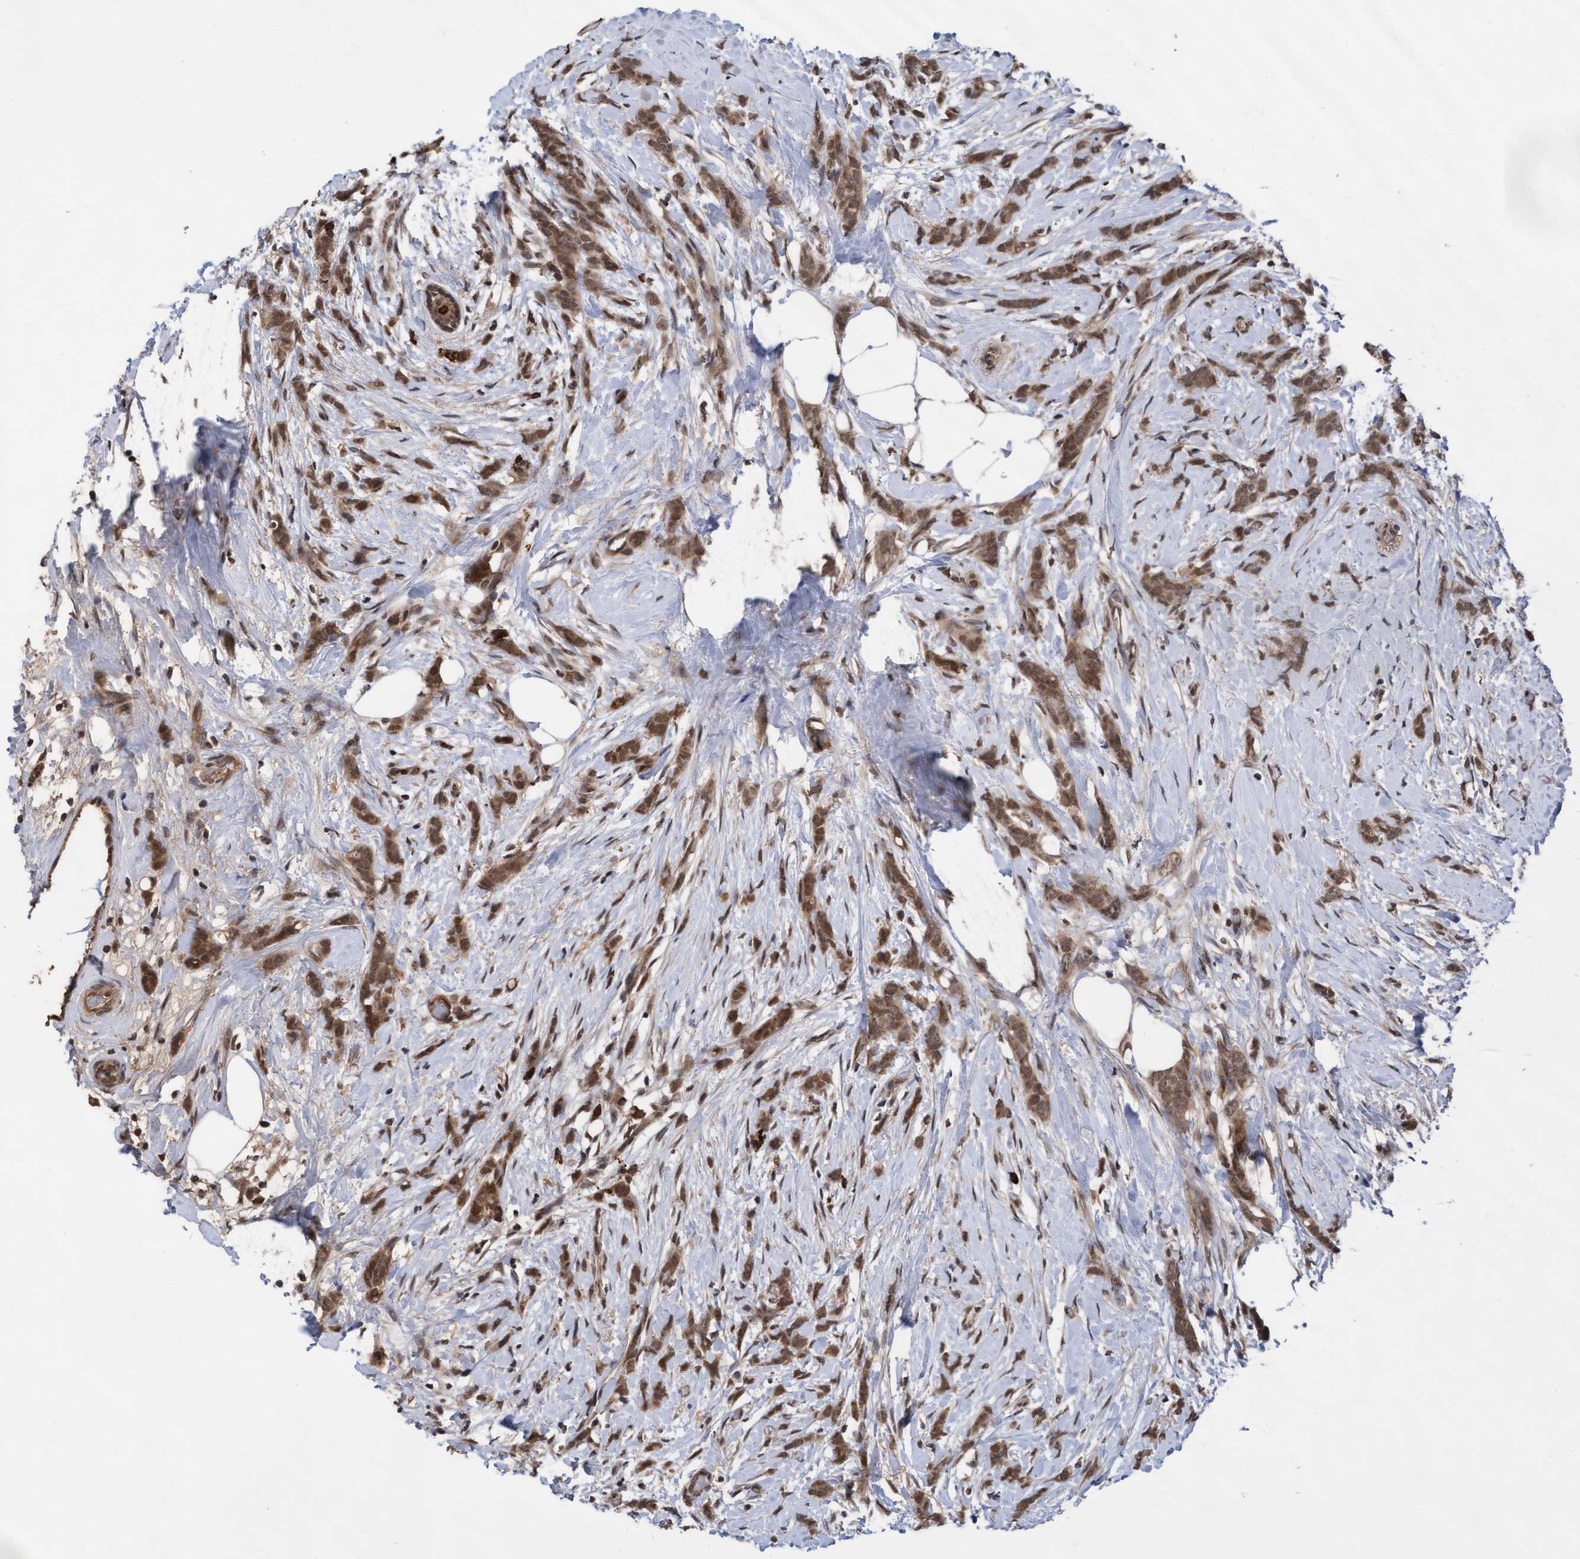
{"staining": {"intensity": "moderate", "quantity": ">75%", "location": "cytoplasmic/membranous,nuclear"}, "tissue": "breast cancer", "cell_type": "Tumor cells", "image_type": "cancer", "snomed": [{"axis": "morphology", "description": "Lobular carcinoma, in situ"}, {"axis": "morphology", "description": "Lobular carcinoma"}, {"axis": "topography", "description": "Breast"}], "caption": "Human lobular carcinoma (breast) stained with a brown dye displays moderate cytoplasmic/membranous and nuclear positive staining in approximately >75% of tumor cells.", "gene": "WASF1", "patient": {"sex": "female", "age": 41}}